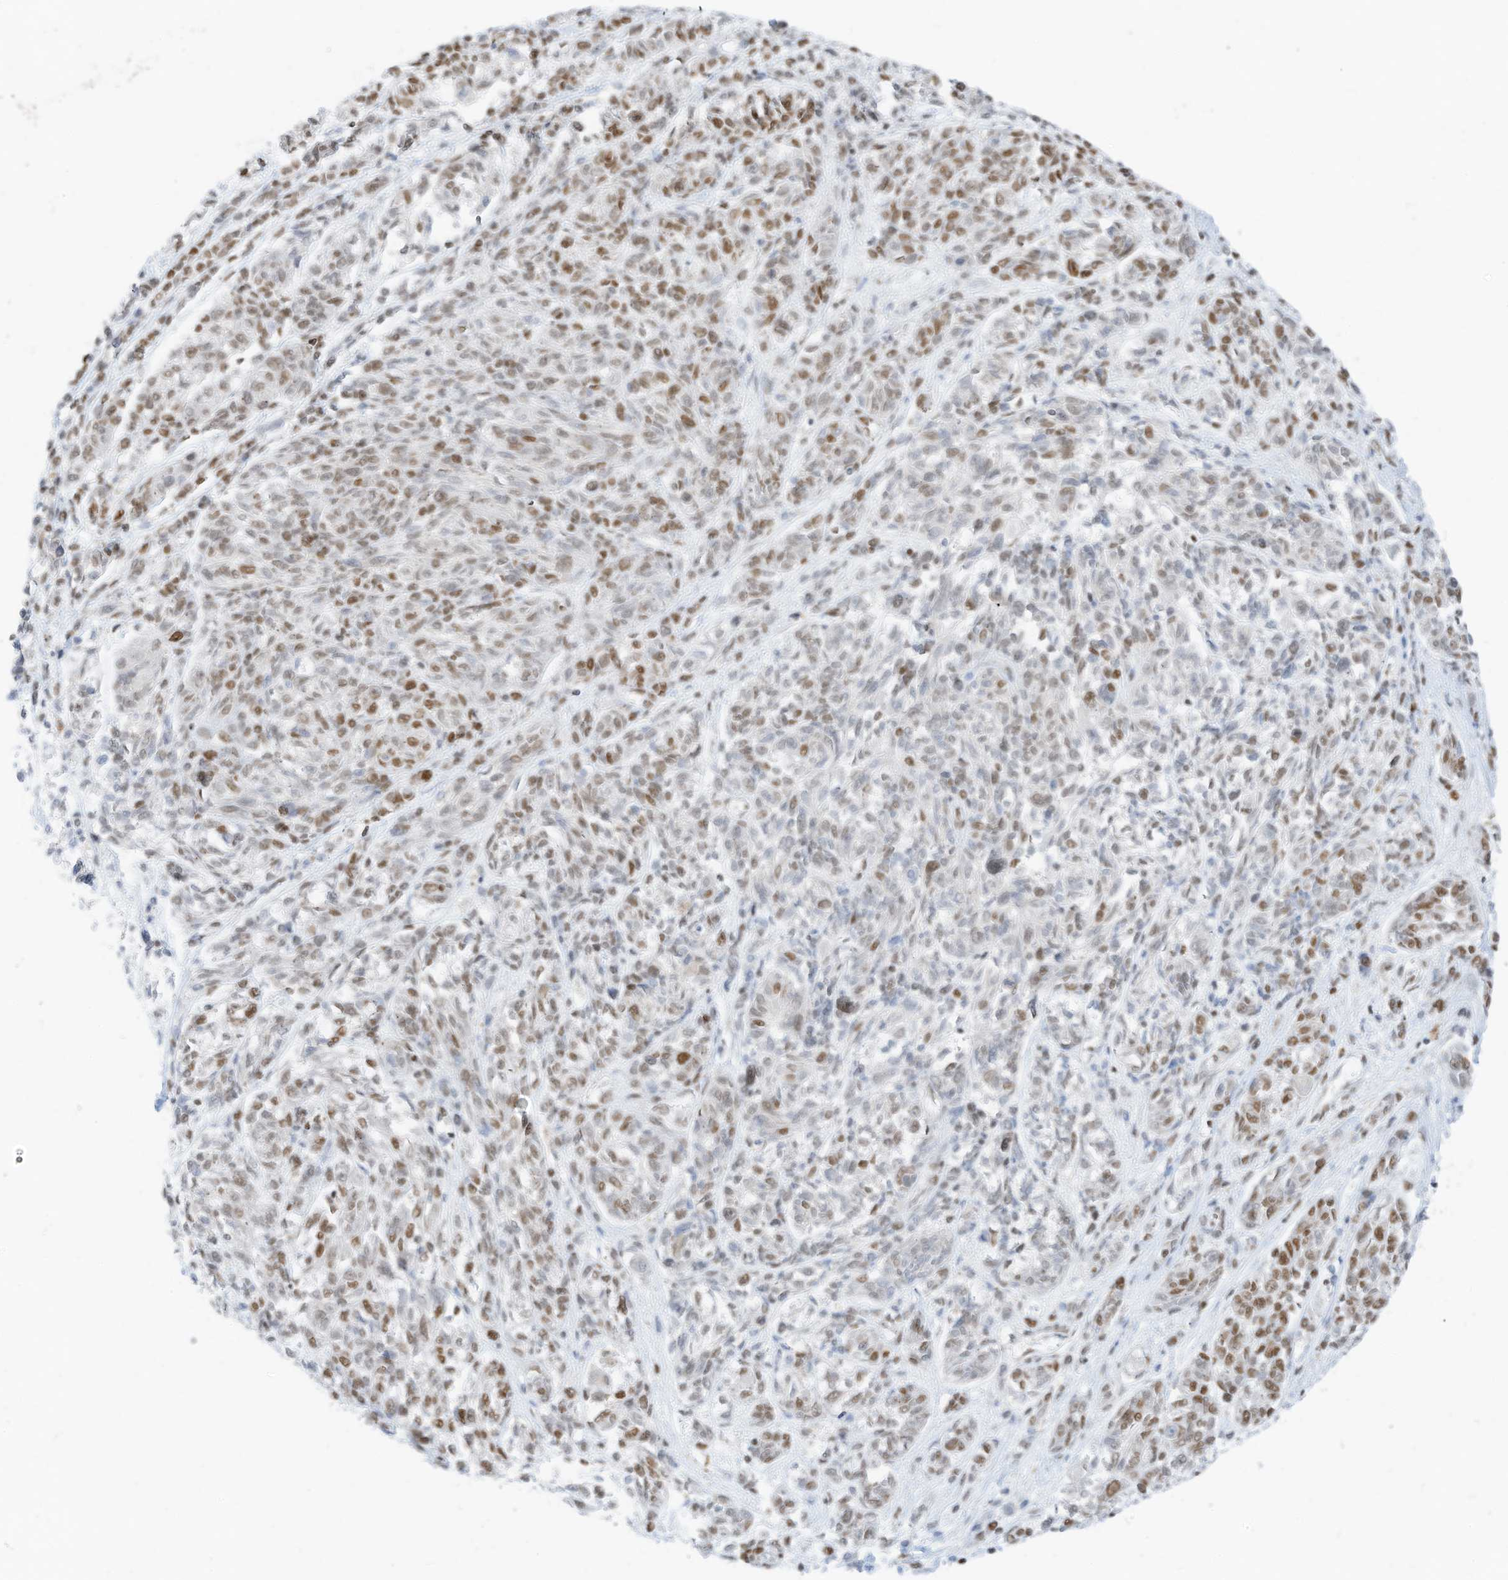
{"staining": {"intensity": "moderate", "quantity": "25%-75%", "location": "nuclear"}, "tissue": "melanoma", "cell_type": "Tumor cells", "image_type": "cancer", "snomed": [{"axis": "morphology", "description": "Malignant melanoma, NOS"}, {"axis": "topography", "description": "Skin"}], "caption": "The photomicrograph exhibits a brown stain indicating the presence of a protein in the nuclear of tumor cells in malignant melanoma. The protein of interest is stained brown, and the nuclei are stained in blue (DAB (3,3'-diaminobenzidine) IHC with brightfield microscopy, high magnification).", "gene": "SMARCA2", "patient": {"sex": "male", "age": 53}}